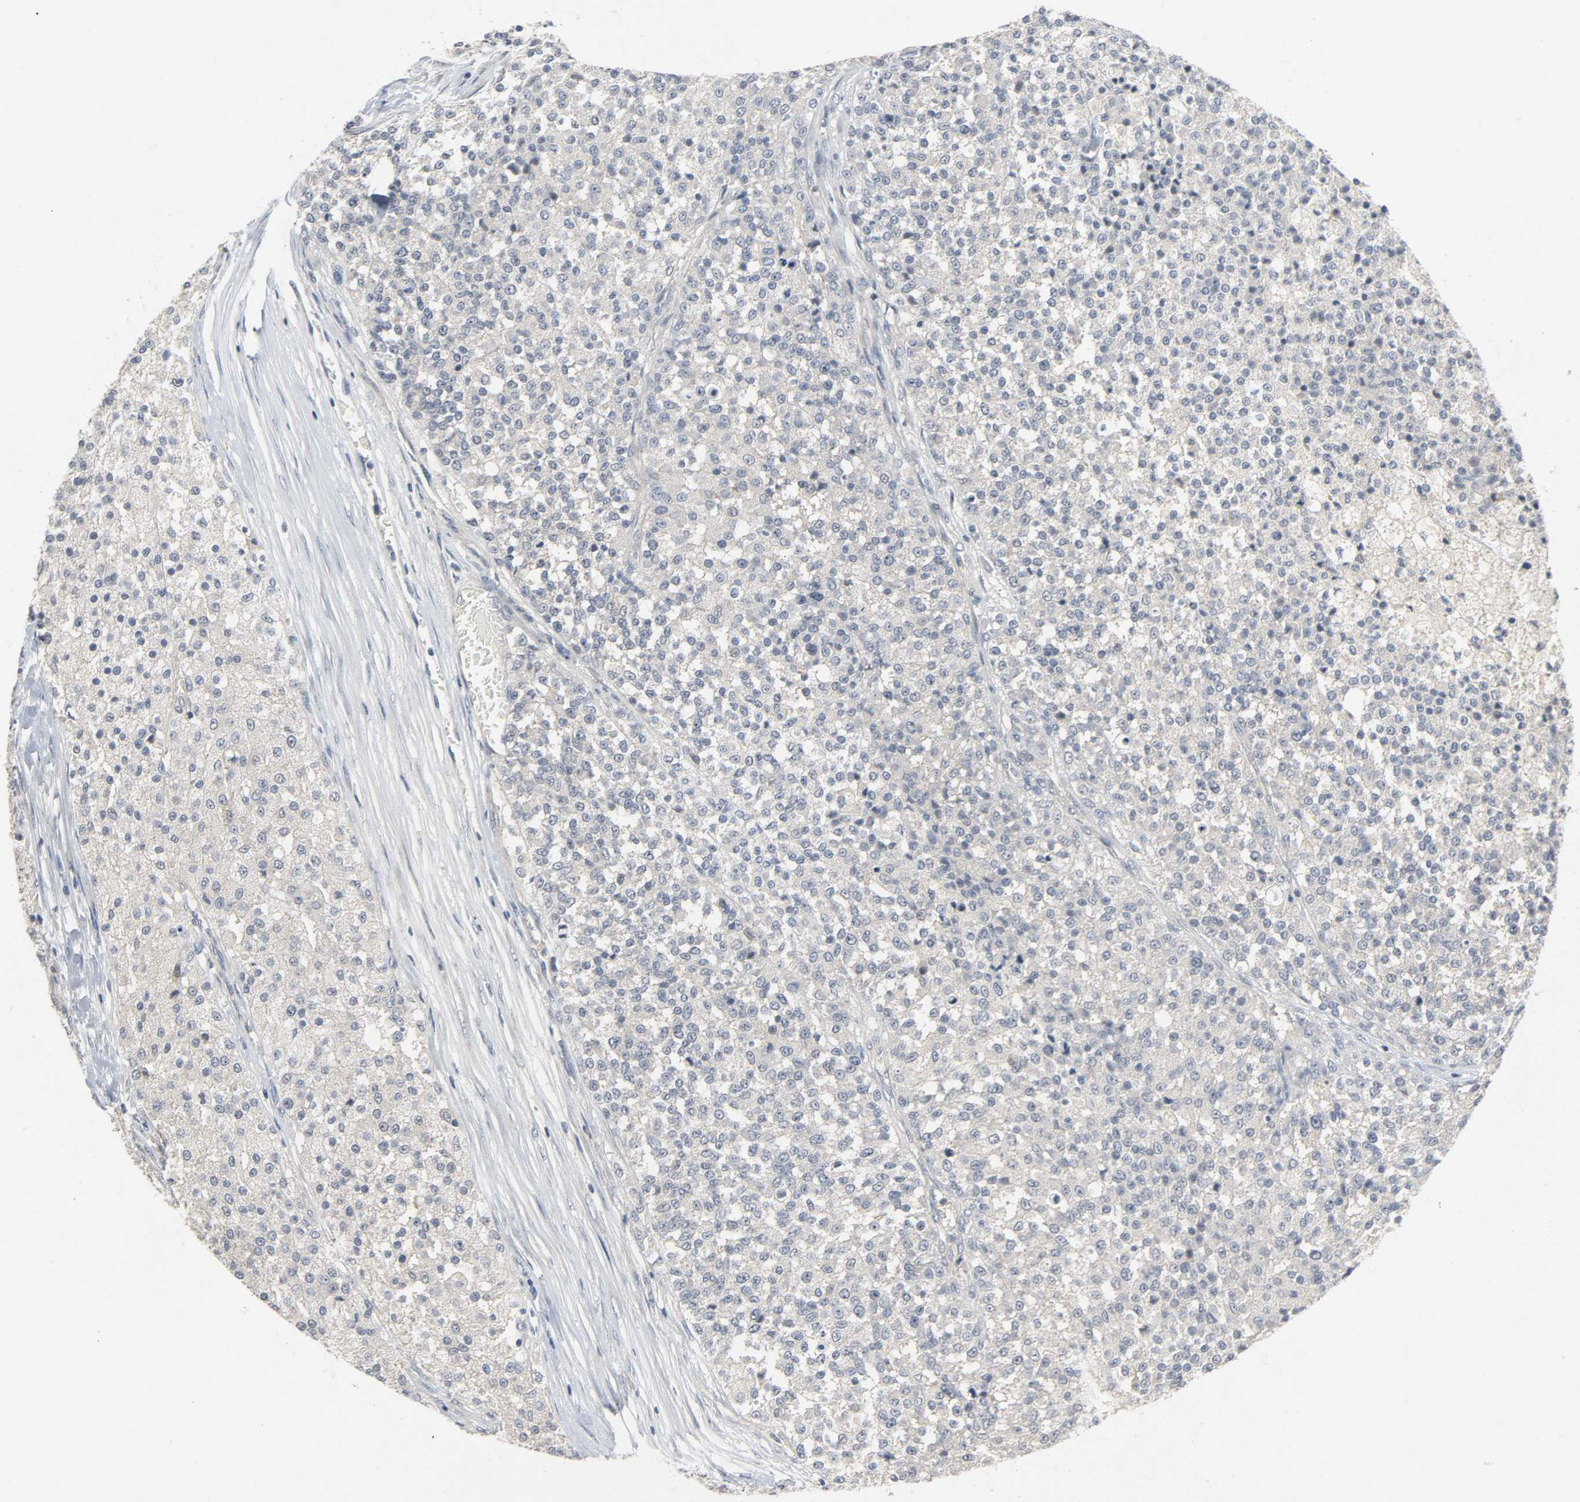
{"staining": {"intensity": "negative", "quantity": "none", "location": "none"}, "tissue": "testis cancer", "cell_type": "Tumor cells", "image_type": "cancer", "snomed": [{"axis": "morphology", "description": "Seminoma, NOS"}, {"axis": "topography", "description": "Testis"}], "caption": "A micrograph of testis cancer (seminoma) stained for a protein demonstrates no brown staining in tumor cells. Brightfield microscopy of immunohistochemistry (IHC) stained with DAB (brown) and hematoxylin (blue), captured at high magnification.", "gene": "CD4", "patient": {"sex": "male", "age": 59}}